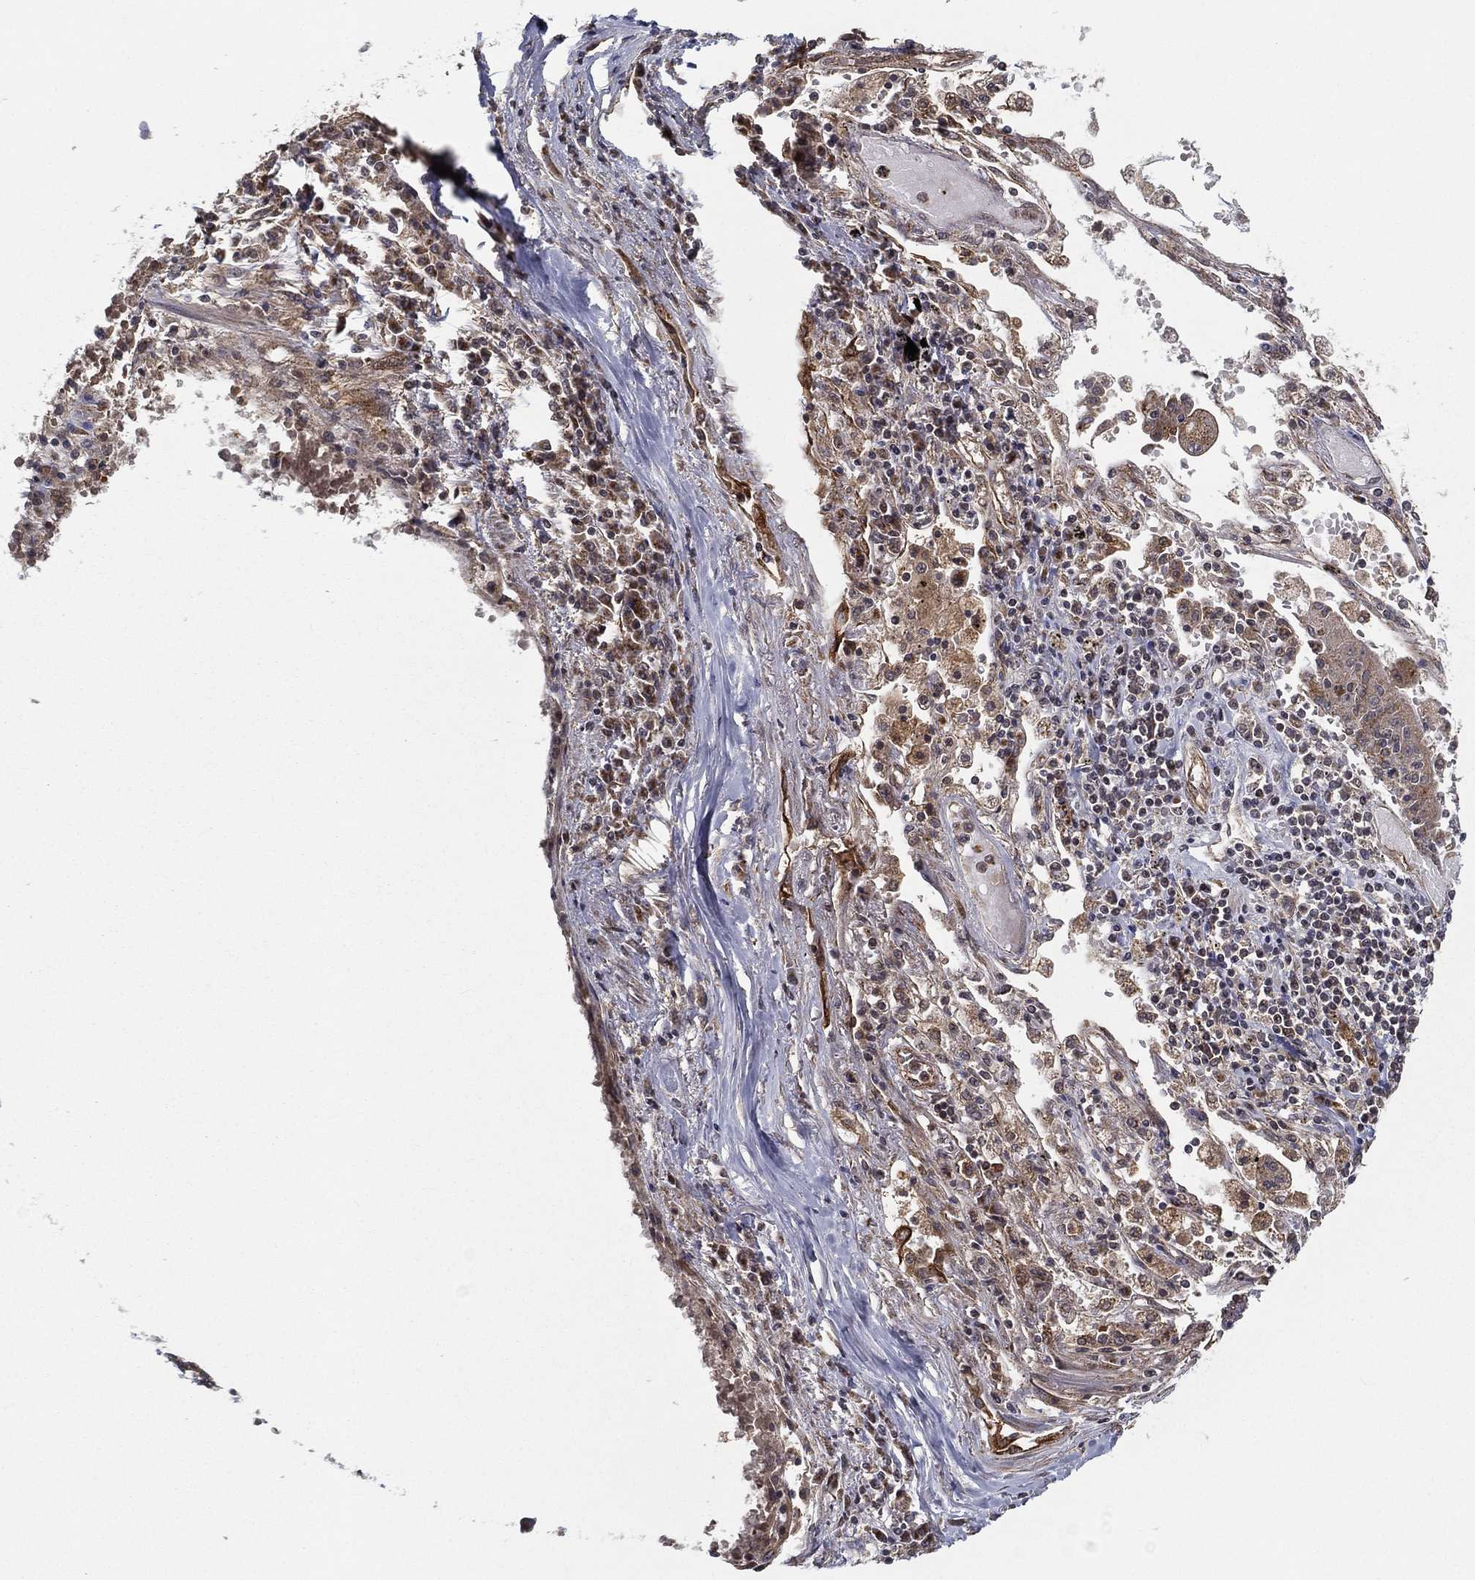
{"staining": {"intensity": "weak", "quantity": "<25%", "location": "cytoplasmic/membranous"}, "tissue": "lung cancer", "cell_type": "Tumor cells", "image_type": "cancer", "snomed": [{"axis": "morphology", "description": "Squamous cell carcinoma, NOS"}, {"axis": "topography", "description": "Lung"}], "caption": "Lung cancer was stained to show a protein in brown. There is no significant positivity in tumor cells. Nuclei are stained in blue.", "gene": "UACA", "patient": {"sex": "male", "age": 73}}